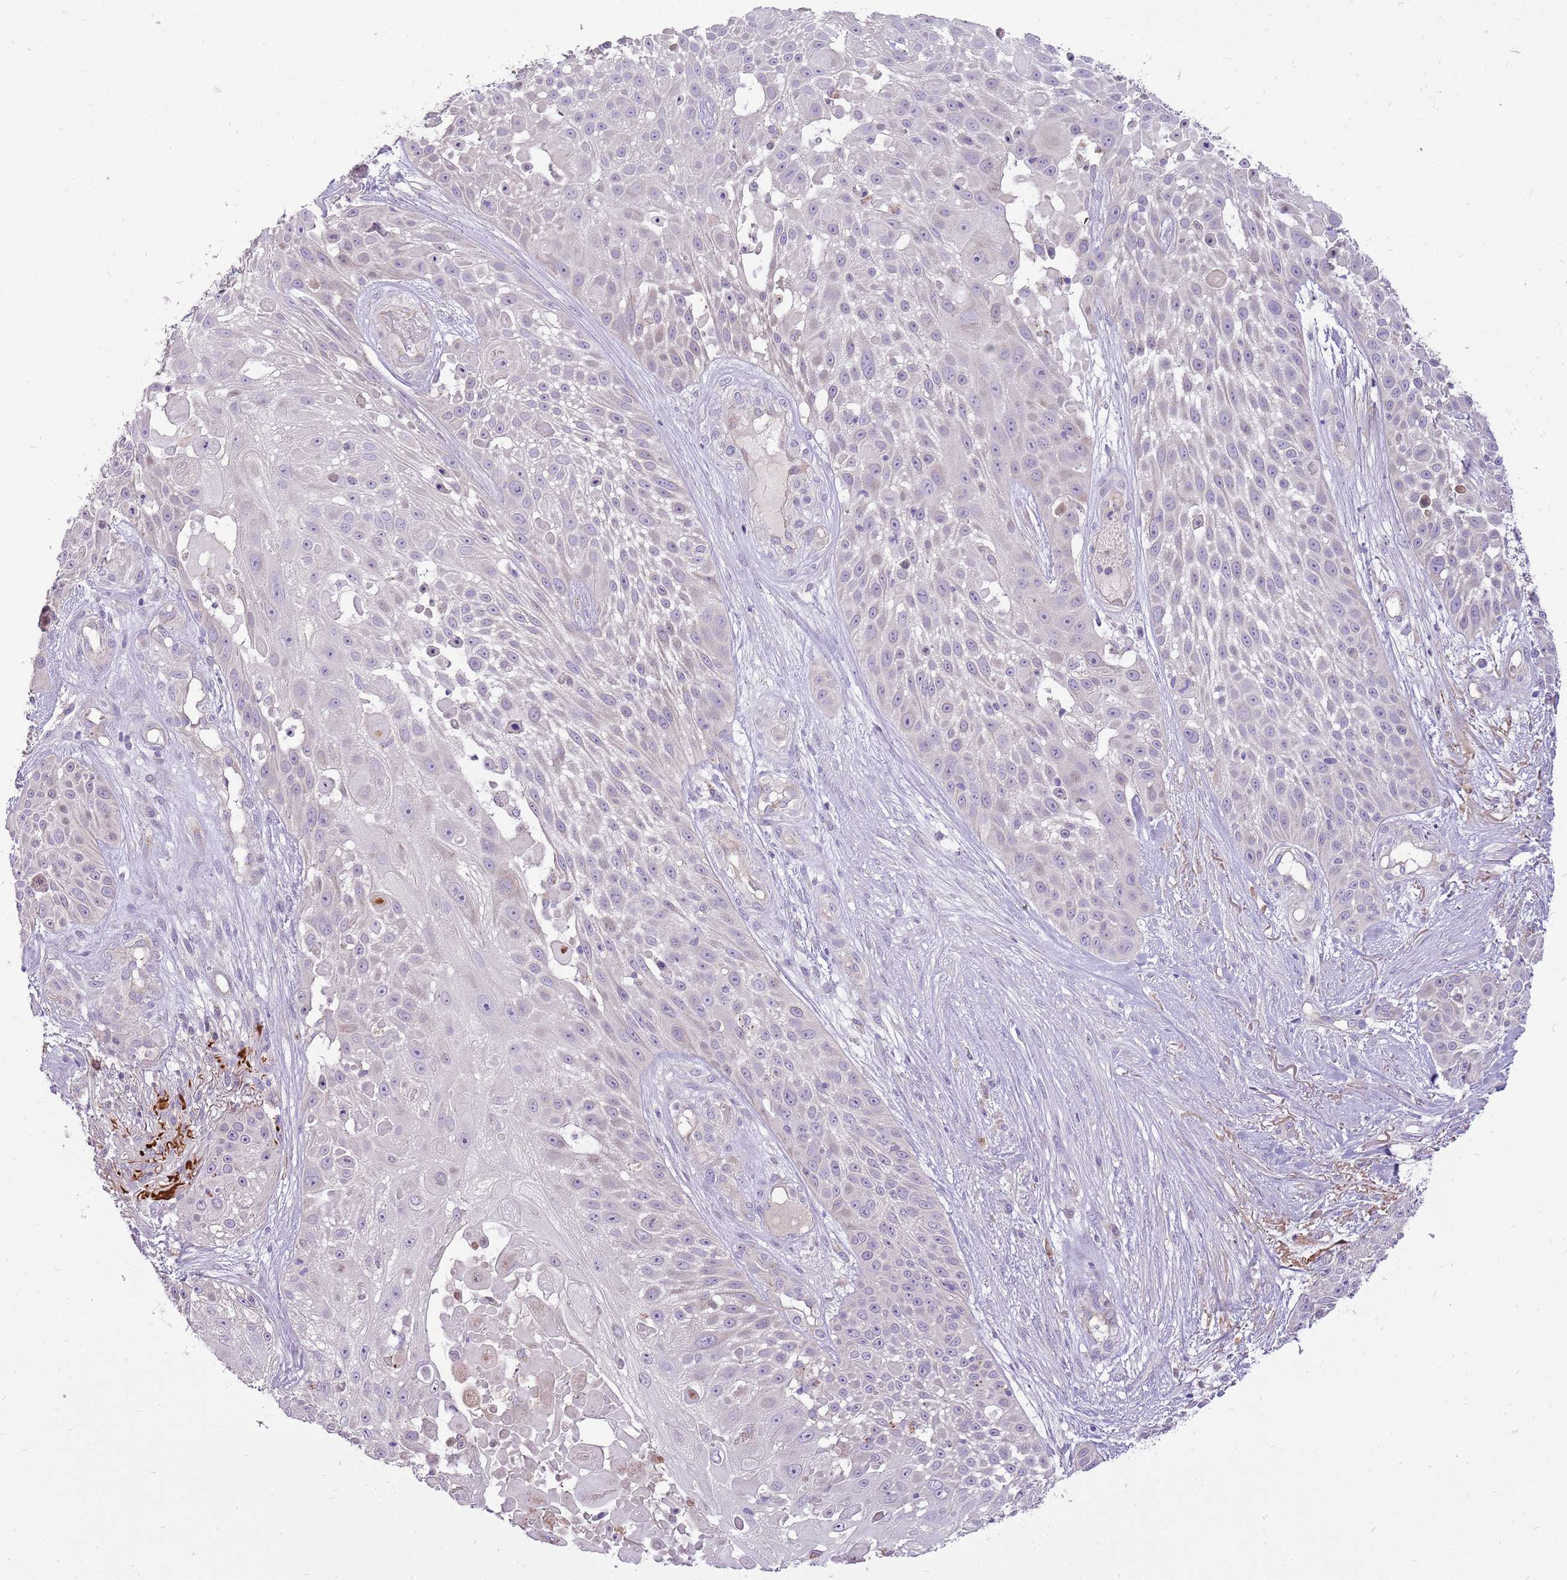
{"staining": {"intensity": "negative", "quantity": "none", "location": "none"}, "tissue": "skin cancer", "cell_type": "Tumor cells", "image_type": "cancer", "snomed": [{"axis": "morphology", "description": "Squamous cell carcinoma, NOS"}, {"axis": "topography", "description": "Skin"}], "caption": "A high-resolution micrograph shows immunohistochemistry (IHC) staining of skin cancer, which displays no significant positivity in tumor cells. Brightfield microscopy of immunohistochemistry stained with DAB (3,3'-diaminobenzidine) (brown) and hematoxylin (blue), captured at high magnification.", "gene": "NTN4", "patient": {"sex": "female", "age": 86}}